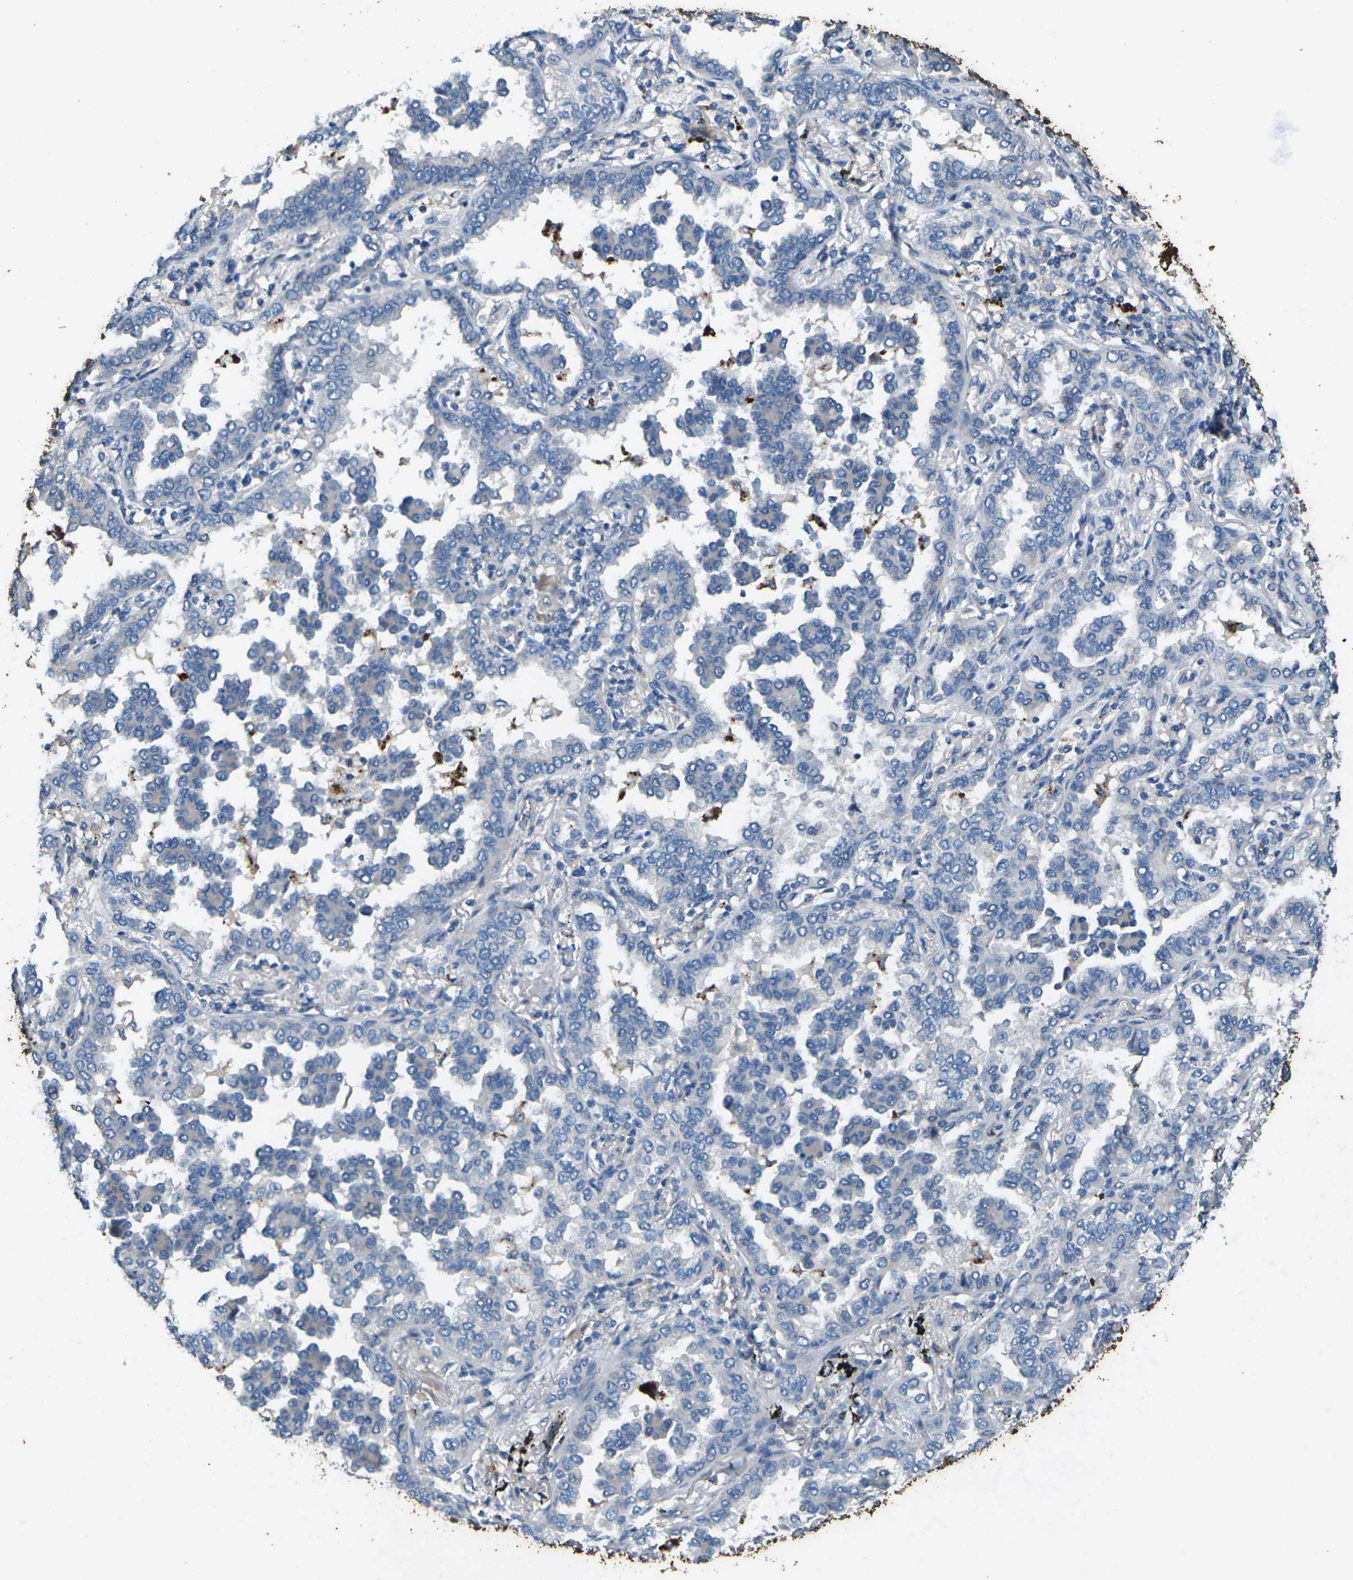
{"staining": {"intensity": "negative", "quantity": "none", "location": "none"}, "tissue": "lung cancer", "cell_type": "Tumor cells", "image_type": "cancer", "snomed": [{"axis": "morphology", "description": "Normal tissue, NOS"}, {"axis": "morphology", "description": "Adenocarcinoma, NOS"}, {"axis": "topography", "description": "Lung"}], "caption": "The photomicrograph displays no significant positivity in tumor cells of adenocarcinoma (lung).", "gene": "SIGLEC14", "patient": {"sex": "male", "age": 59}}